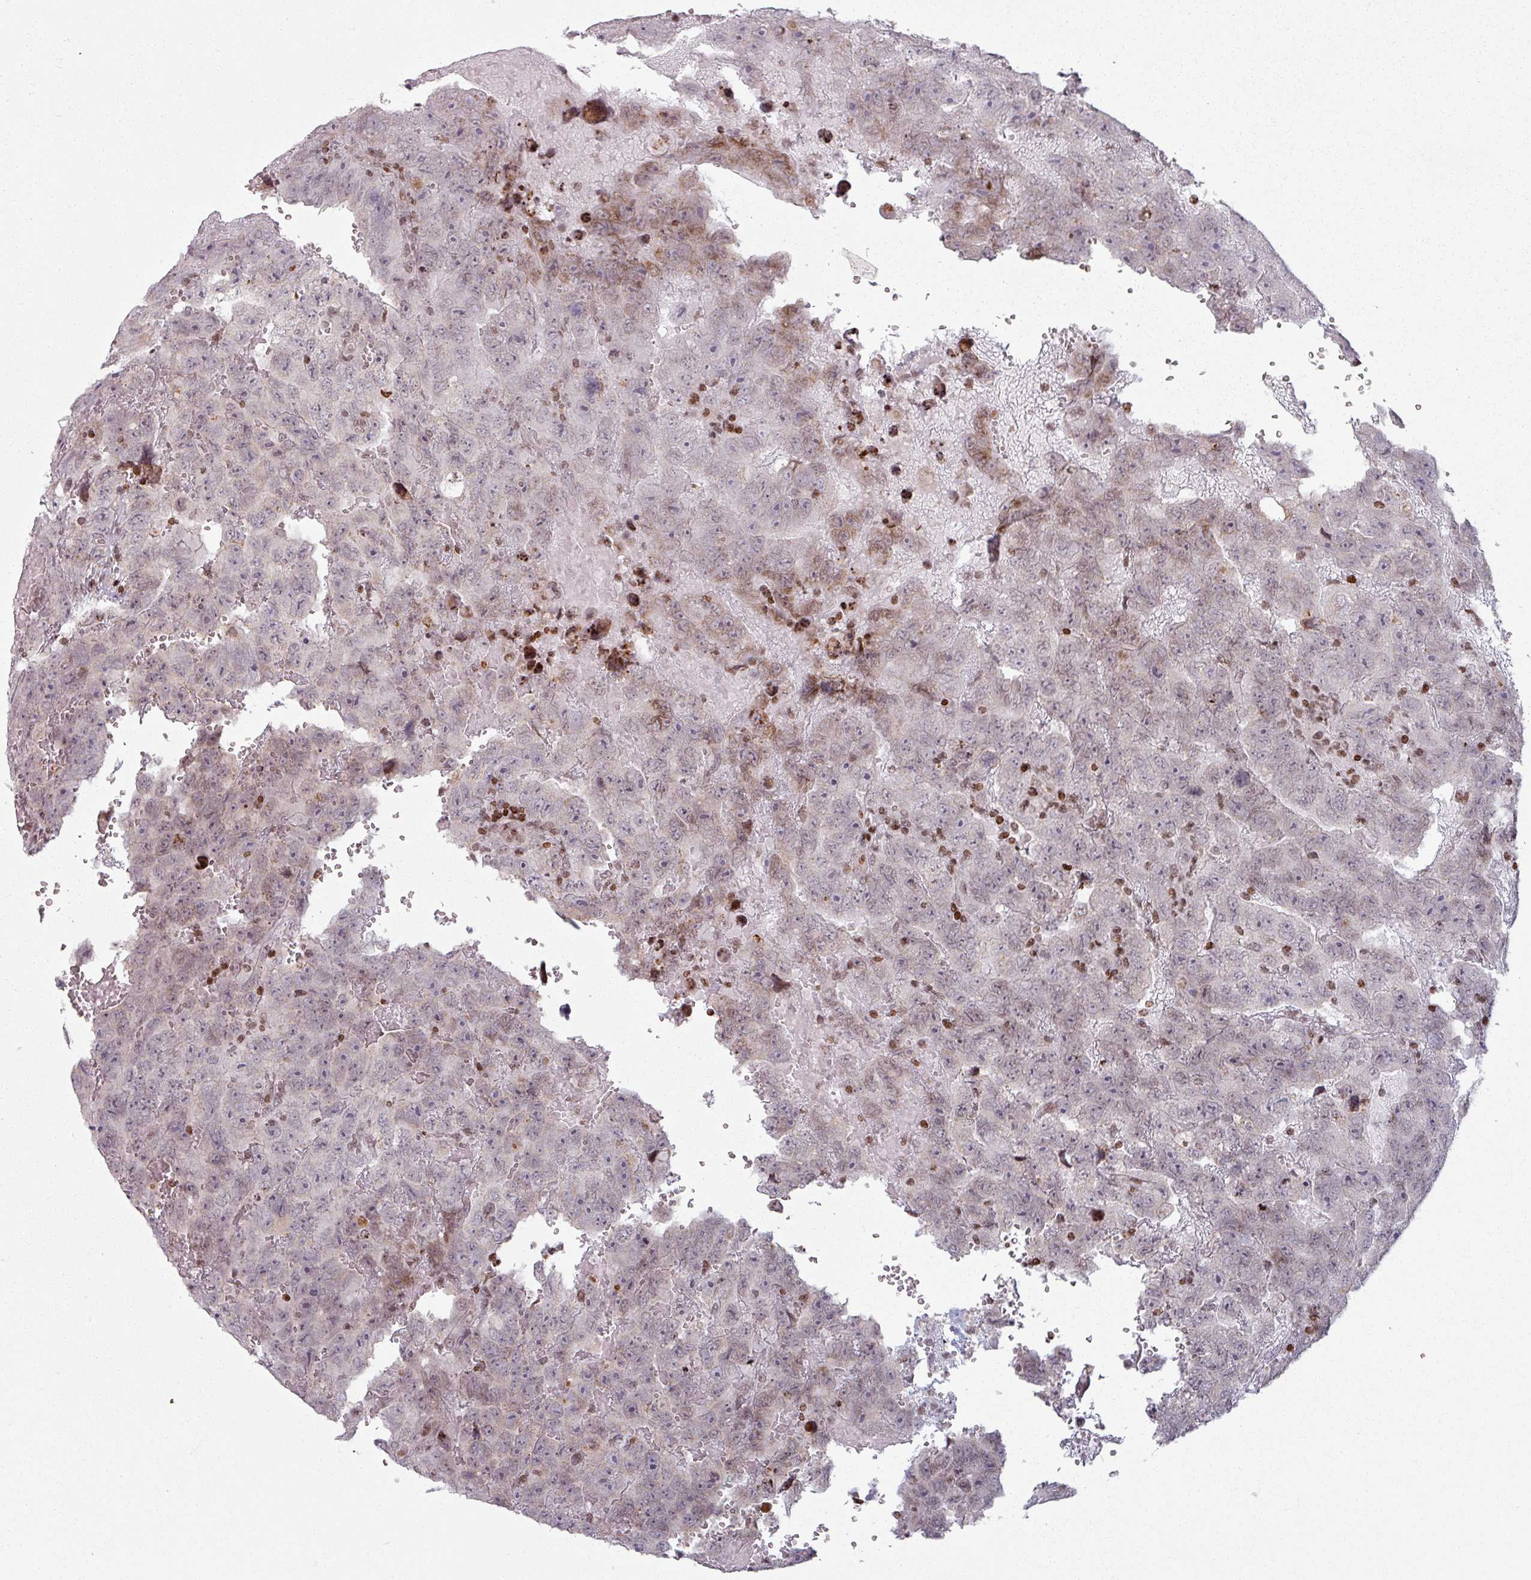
{"staining": {"intensity": "moderate", "quantity": "<25%", "location": "cytoplasmic/membranous"}, "tissue": "testis cancer", "cell_type": "Tumor cells", "image_type": "cancer", "snomed": [{"axis": "morphology", "description": "Carcinoma, Embryonal, NOS"}, {"axis": "topography", "description": "Testis"}], "caption": "This is an image of IHC staining of embryonal carcinoma (testis), which shows moderate expression in the cytoplasmic/membranous of tumor cells.", "gene": "NCOR1", "patient": {"sex": "male", "age": 45}}